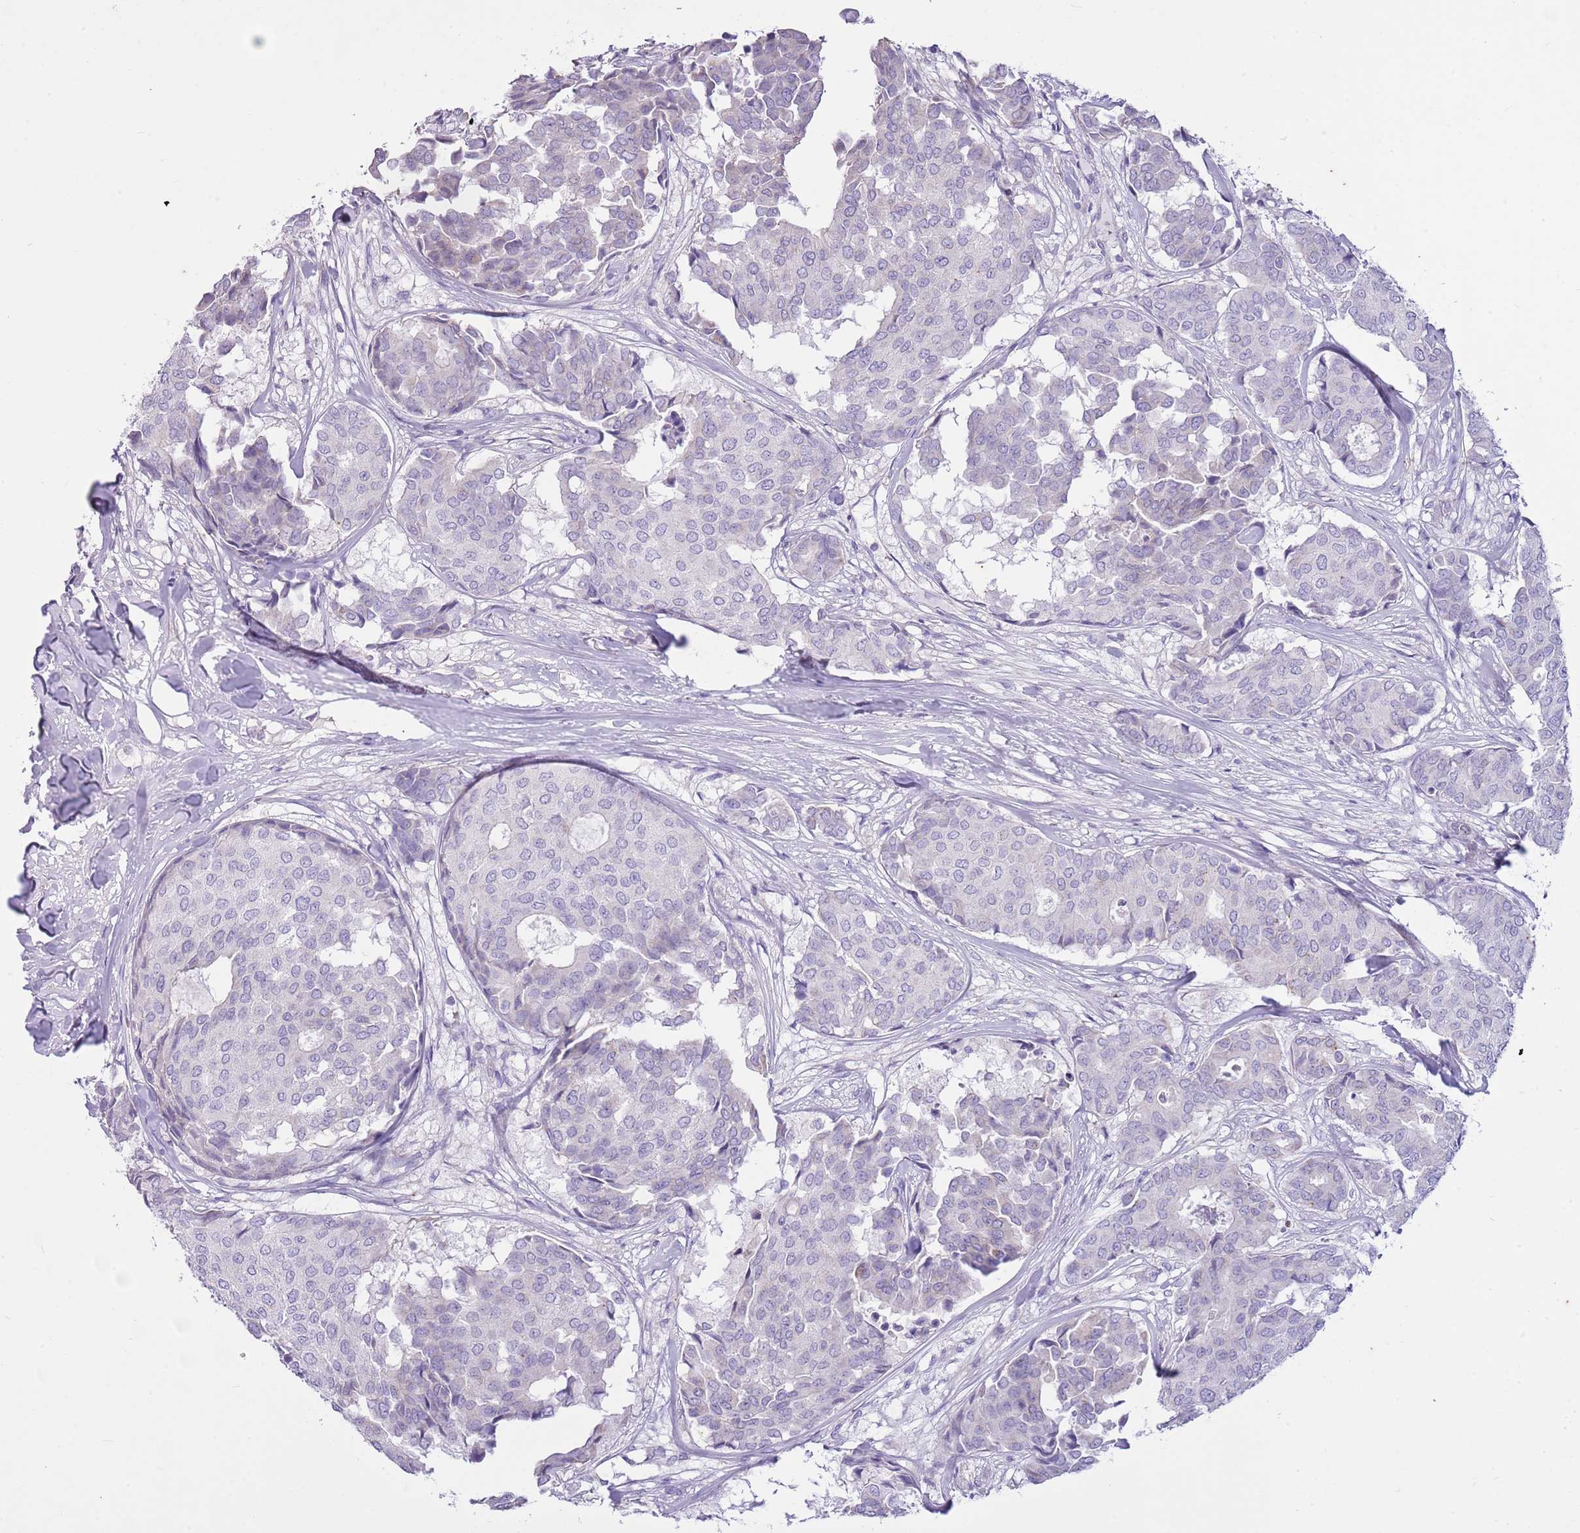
{"staining": {"intensity": "negative", "quantity": "none", "location": "none"}, "tissue": "breast cancer", "cell_type": "Tumor cells", "image_type": "cancer", "snomed": [{"axis": "morphology", "description": "Duct carcinoma"}, {"axis": "topography", "description": "Breast"}], "caption": "Tumor cells are negative for brown protein staining in breast cancer. (Immunohistochemistry, brightfield microscopy, high magnification).", "gene": "CNPPD1", "patient": {"sex": "female", "age": 75}}